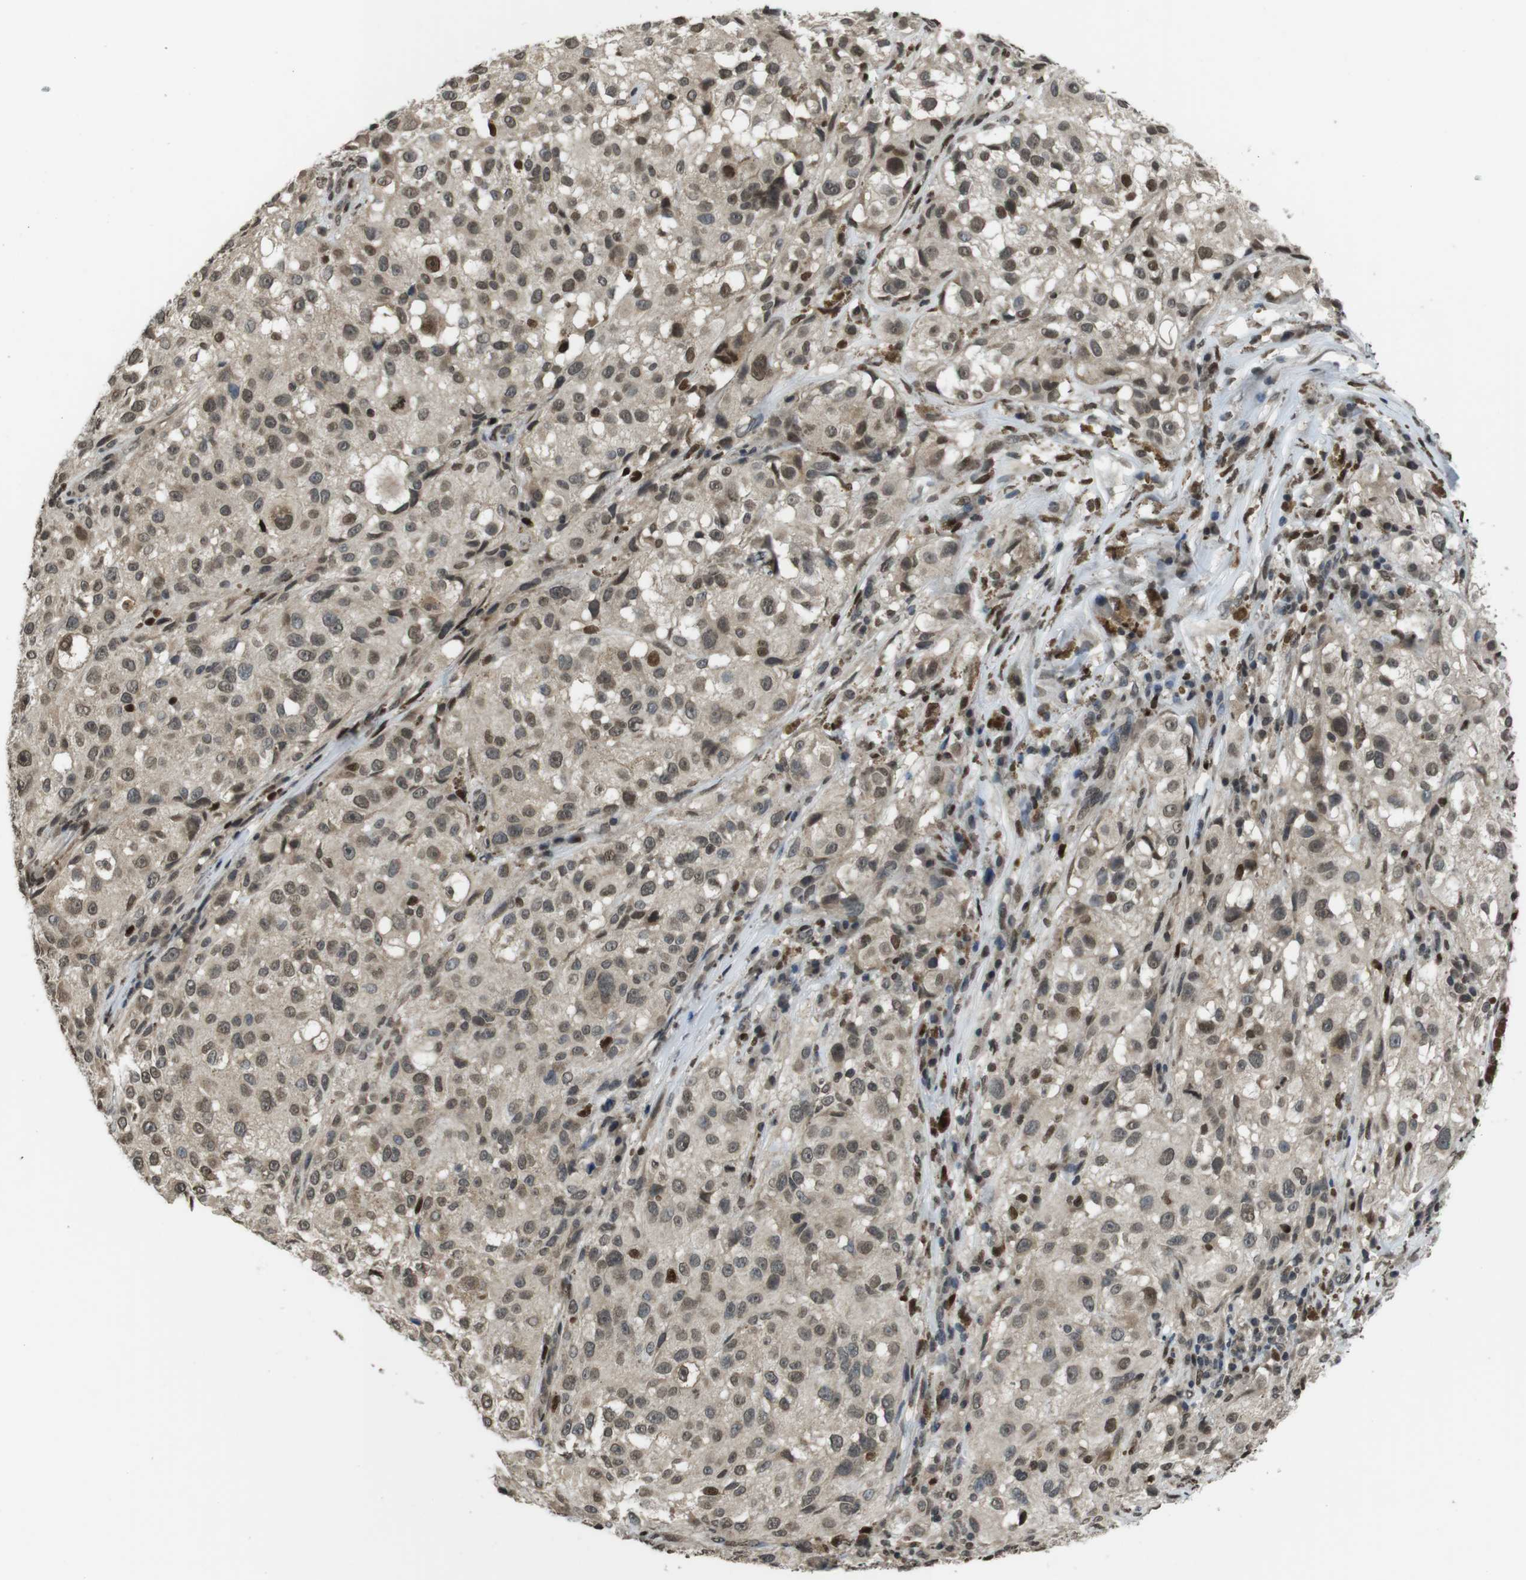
{"staining": {"intensity": "moderate", "quantity": ">75%", "location": "nuclear"}, "tissue": "melanoma", "cell_type": "Tumor cells", "image_type": "cancer", "snomed": [{"axis": "morphology", "description": "Necrosis, NOS"}, {"axis": "morphology", "description": "Malignant melanoma, NOS"}, {"axis": "topography", "description": "Skin"}], "caption": "Protein staining of melanoma tissue demonstrates moderate nuclear staining in approximately >75% of tumor cells.", "gene": "MAF", "patient": {"sex": "female", "age": 87}}